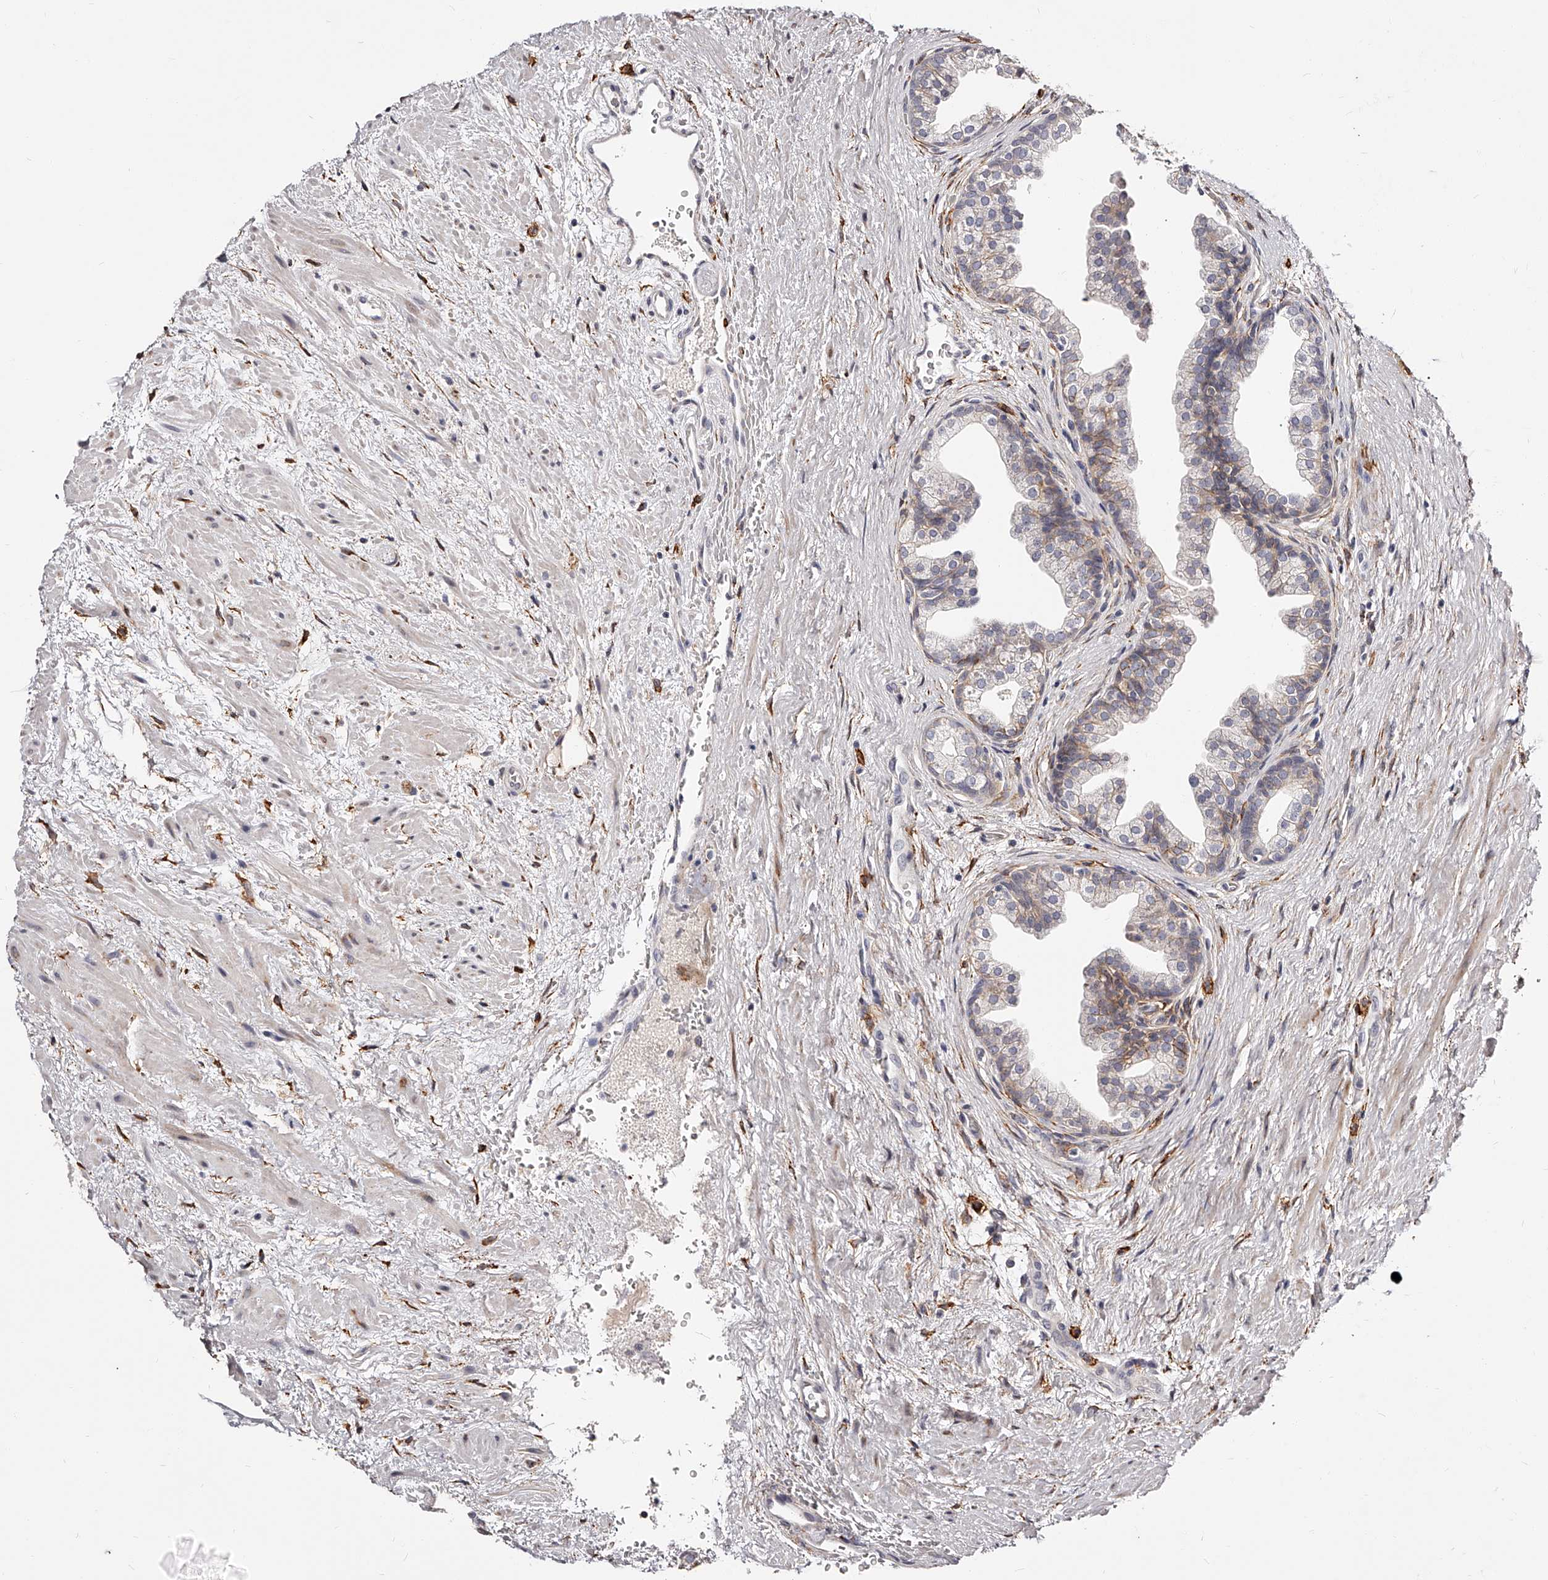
{"staining": {"intensity": "moderate", "quantity": "<25%", "location": "cytoplasmic/membranous"}, "tissue": "prostate", "cell_type": "Glandular cells", "image_type": "normal", "snomed": [{"axis": "morphology", "description": "Normal tissue, NOS"}, {"axis": "topography", "description": "Prostate"}], "caption": "Glandular cells show moderate cytoplasmic/membranous expression in approximately <25% of cells in benign prostate.", "gene": "CD82", "patient": {"sex": "male", "age": 48}}